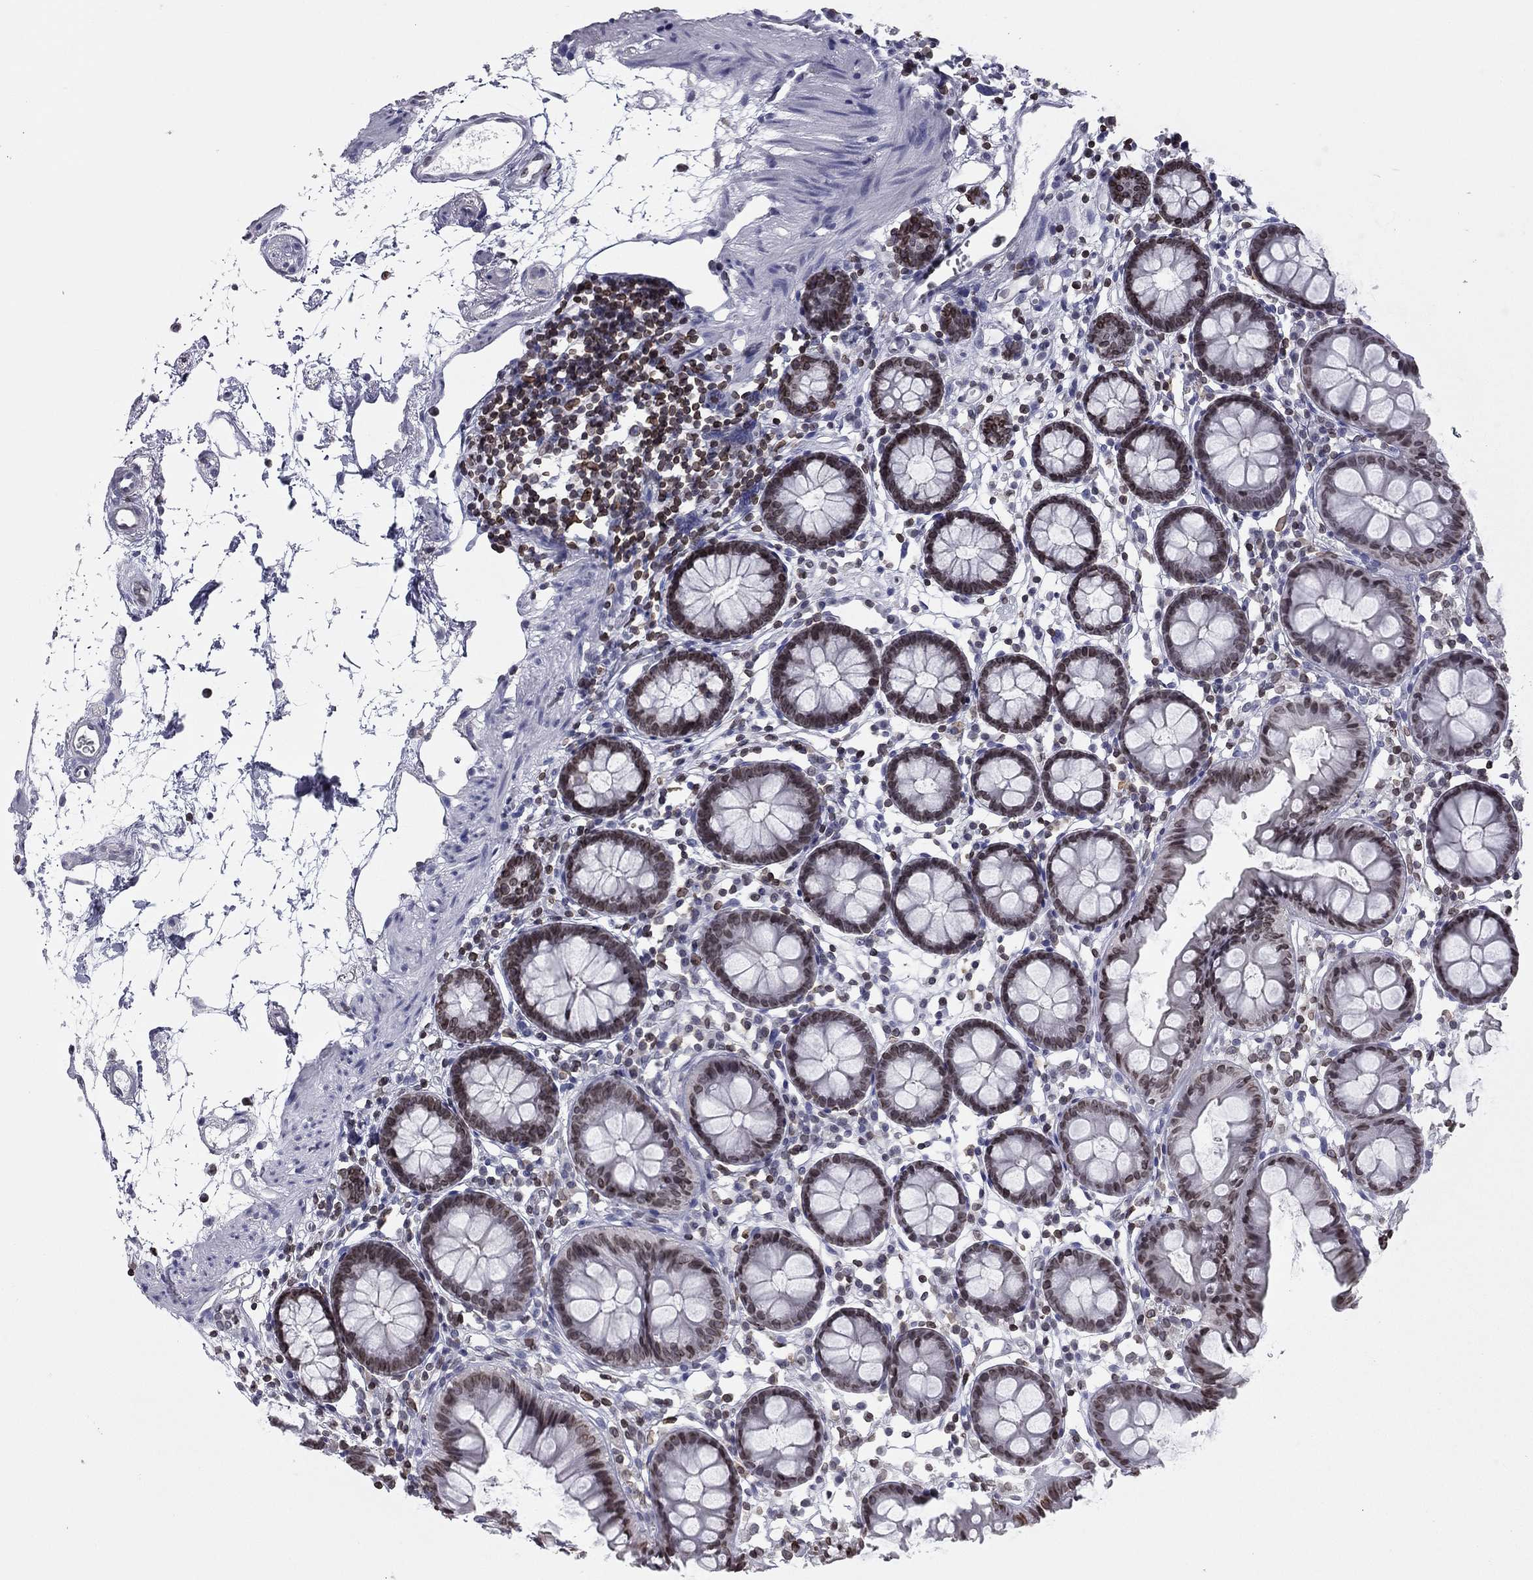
{"staining": {"intensity": "negative", "quantity": "none", "location": "none"}, "tissue": "colon", "cell_type": "Endothelial cells", "image_type": "normal", "snomed": [{"axis": "morphology", "description": "Normal tissue, NOS"}, {"axis": "topography", "description": "Colon"}], "caption": "Immunohistochemical staining of normal colon displays no significant expression in endothelial cells.", "gene": "ESPL1", "patient": {"sex": "female", "age": 84}}